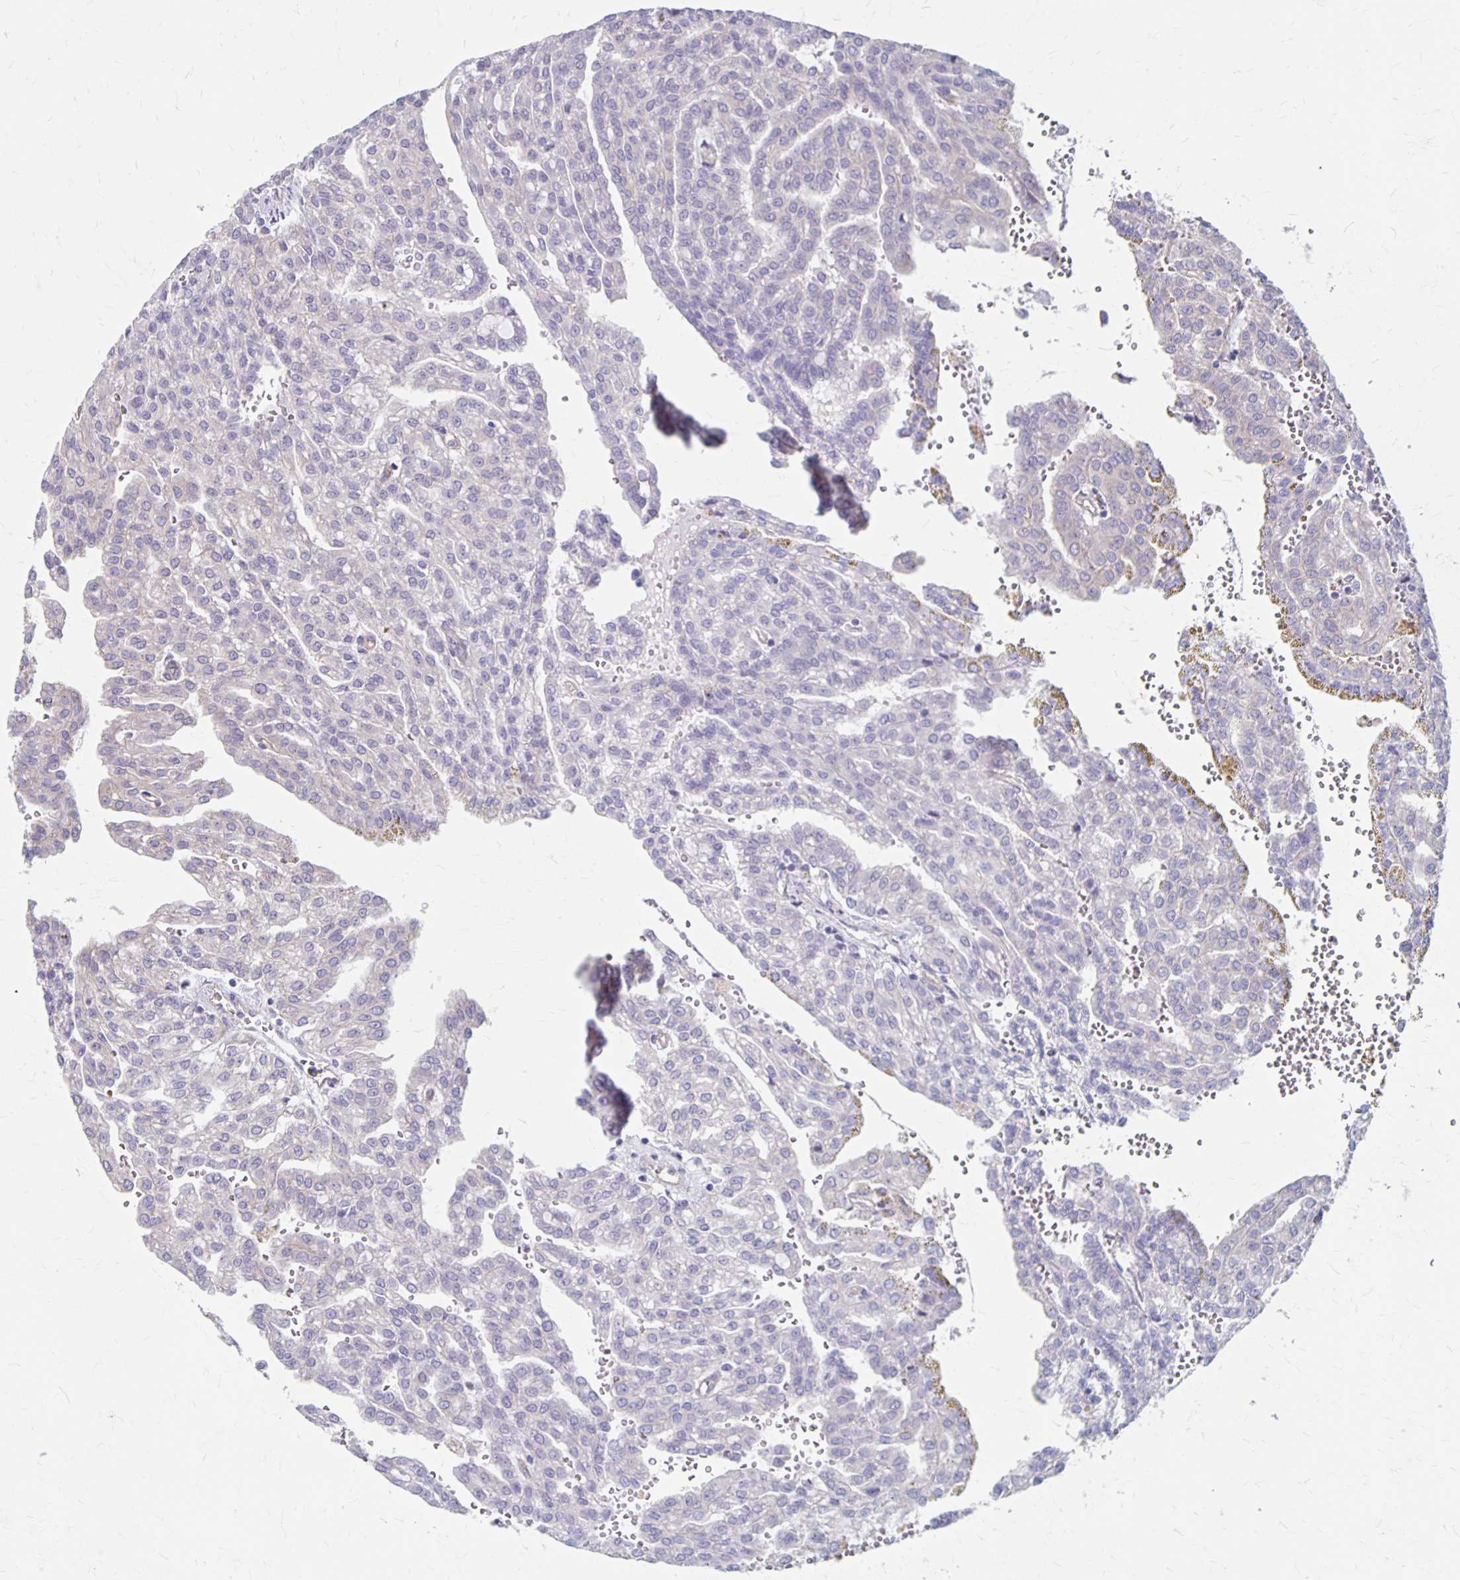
{"staining": {"intensity": "negative", "quantity": "none", "location": "none"}, "tissue": "renal cancer", "cell_type": "Tumor cells", "image_type": "cancer", "snomed": [{"axis": "morphology", "description": "Adenocarcinoma, NOS"}, {"axis": "topography", "description": "Kidney"}], "caption": "DAB immunohistochemical staining of human renal cancer shows no significant staining in tumor cells.", "gene": "PPP1R3E", "patient": {"sex": "male", "age": 63}}